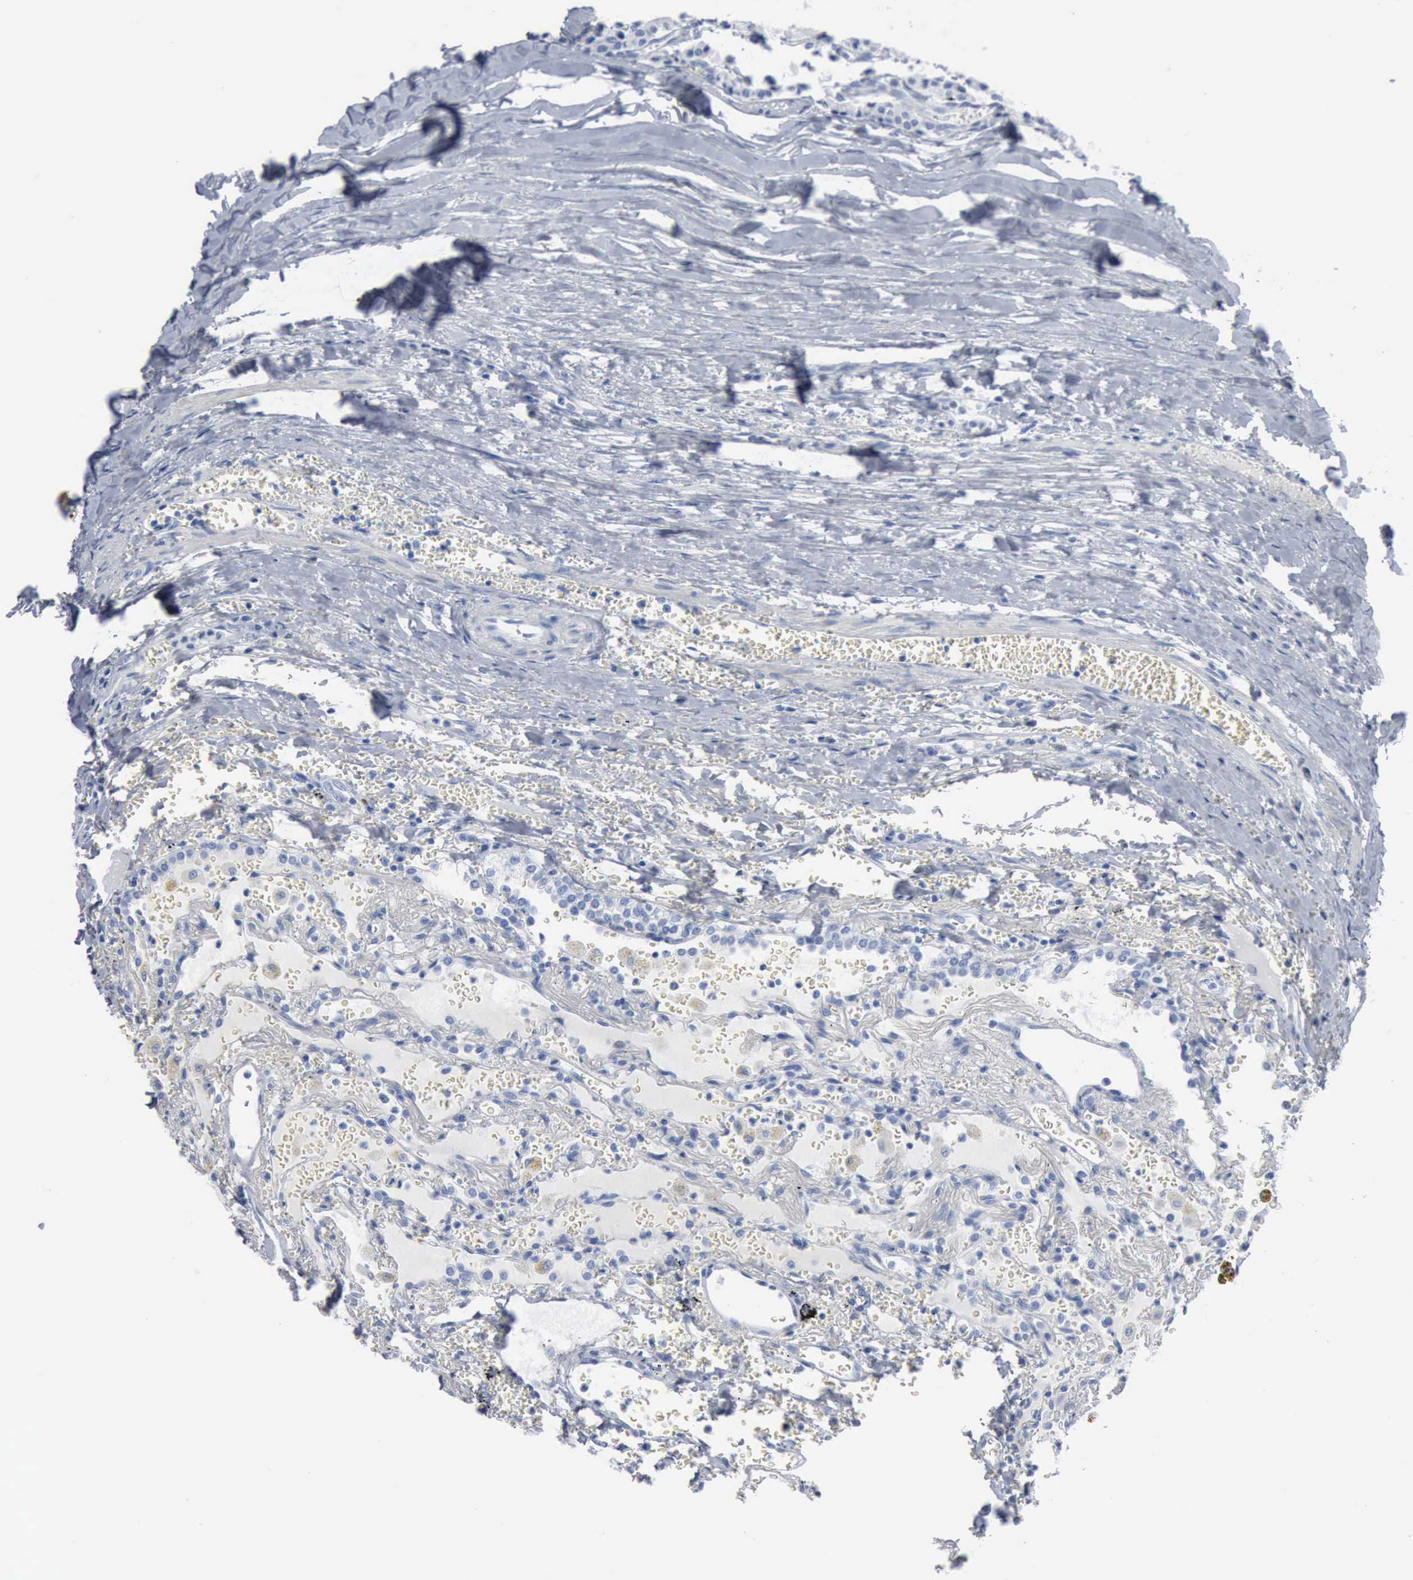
{"staining": {"intensity": "negative", "quantity": "none", "location": "none"}, "tissue": "carcinoid", "cell_type": "Tumor cells", "image_type": "cancer", "snomed": [{"axis": "morphology", "description": "Carcinoid, malignant, NOS"}, {"axis": "topography", "description": "Bronchus"}], "caption": "DAB (3,3'-diaminobenzidine) immunohistochemical staining of human malignant carcinoid shows no significant staining in tumor cells.", "gene": "DMD", "patient": {"sex": "male", "age": 55}}